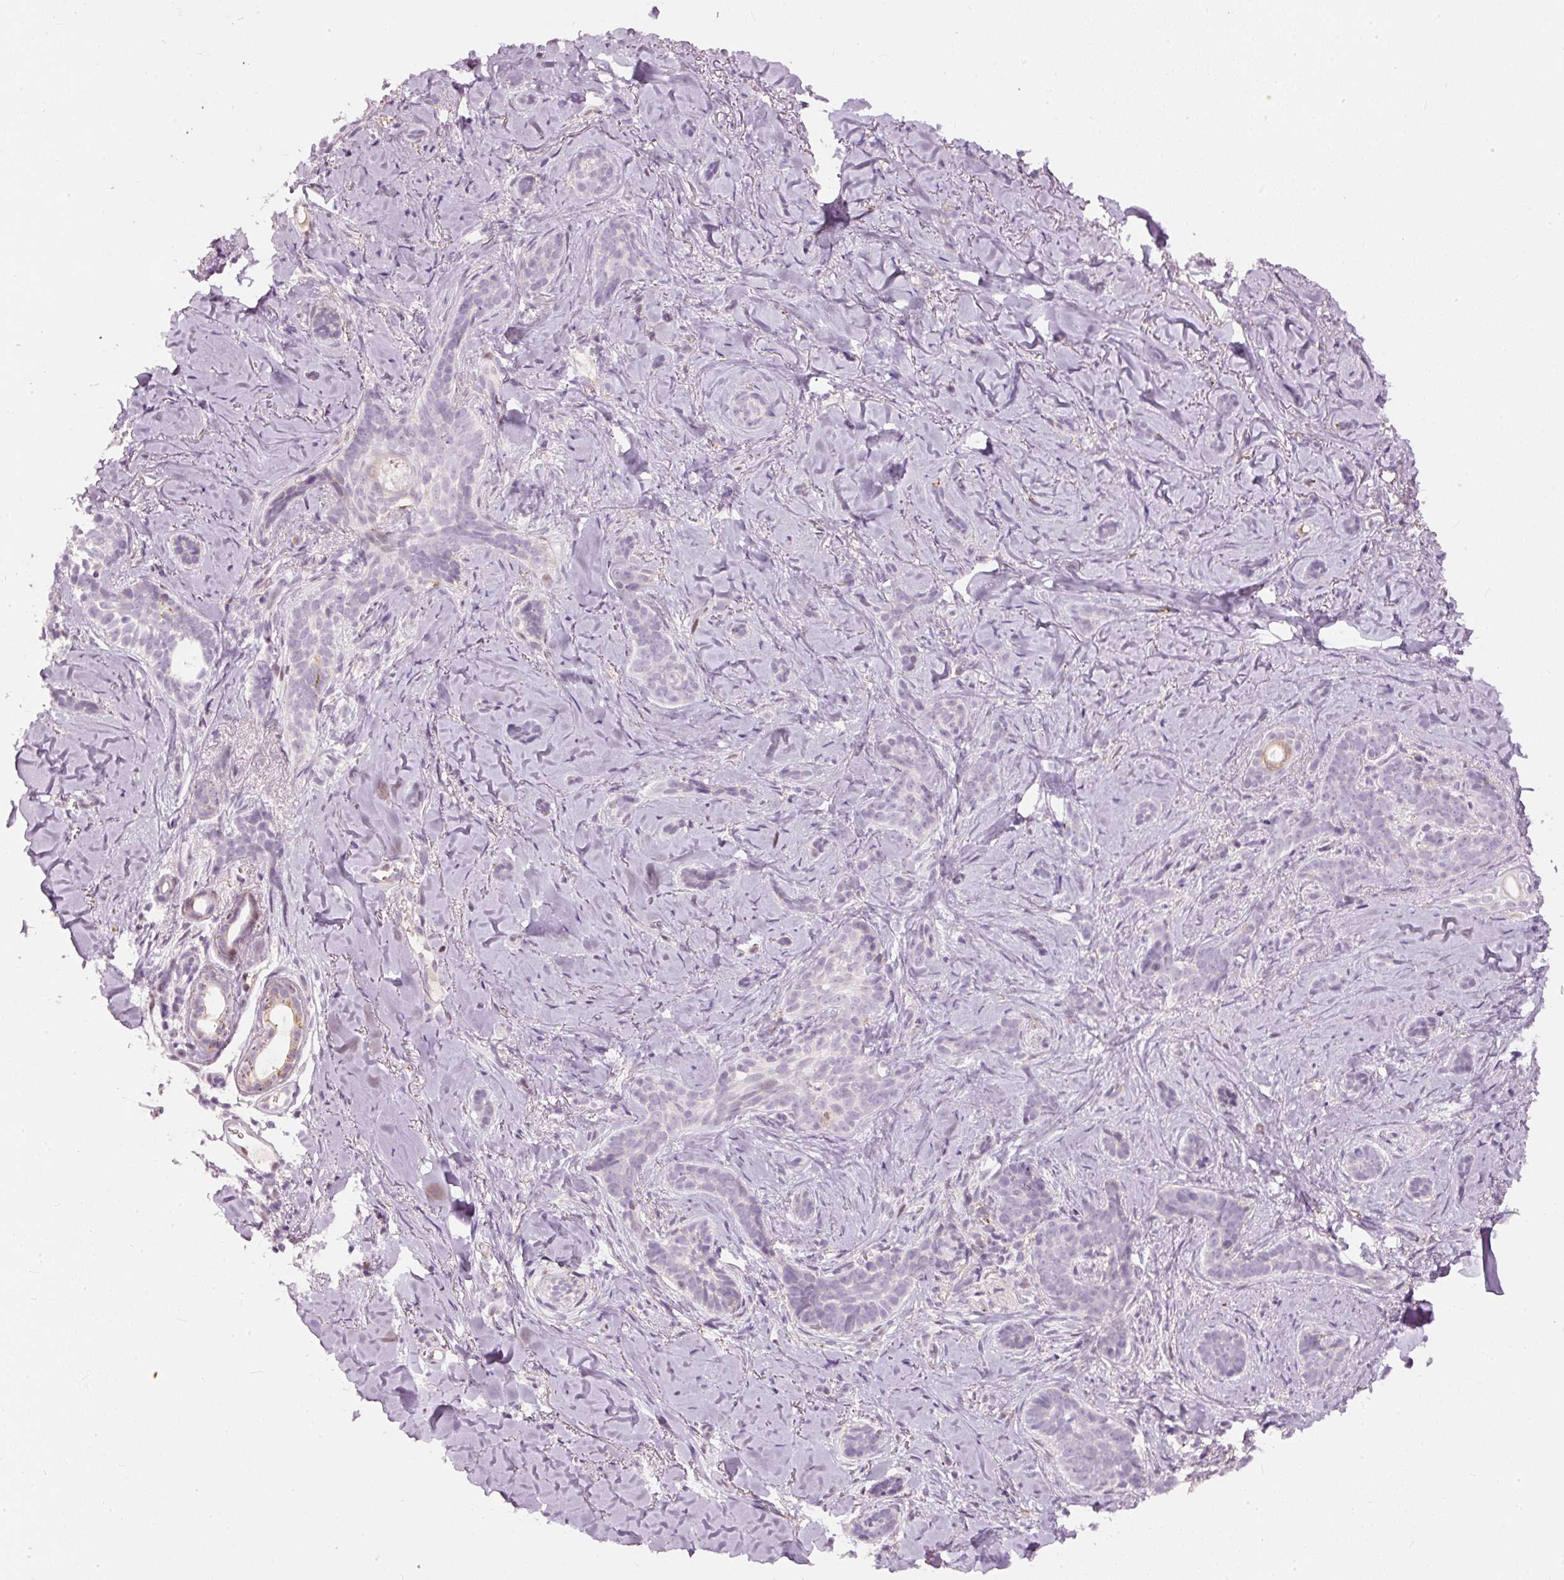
{"staining": {"intensity": "negative", "quantity": "none", "location": "none"}, "tissue": "skin cancer", "cell_type": "Tumor cells", "image_type": "cancer", "snomed": [{"axis": "morphology", "description": "Basal cell carcinoma"}, {"axis": "topography", "description": "Skin"}], "caption": "Immunohistochemistry (IHC) of skin cancer displays no staining in tumor cells.", "gene": "RNF39", "patient": {"sex": "female", "age": 55}}